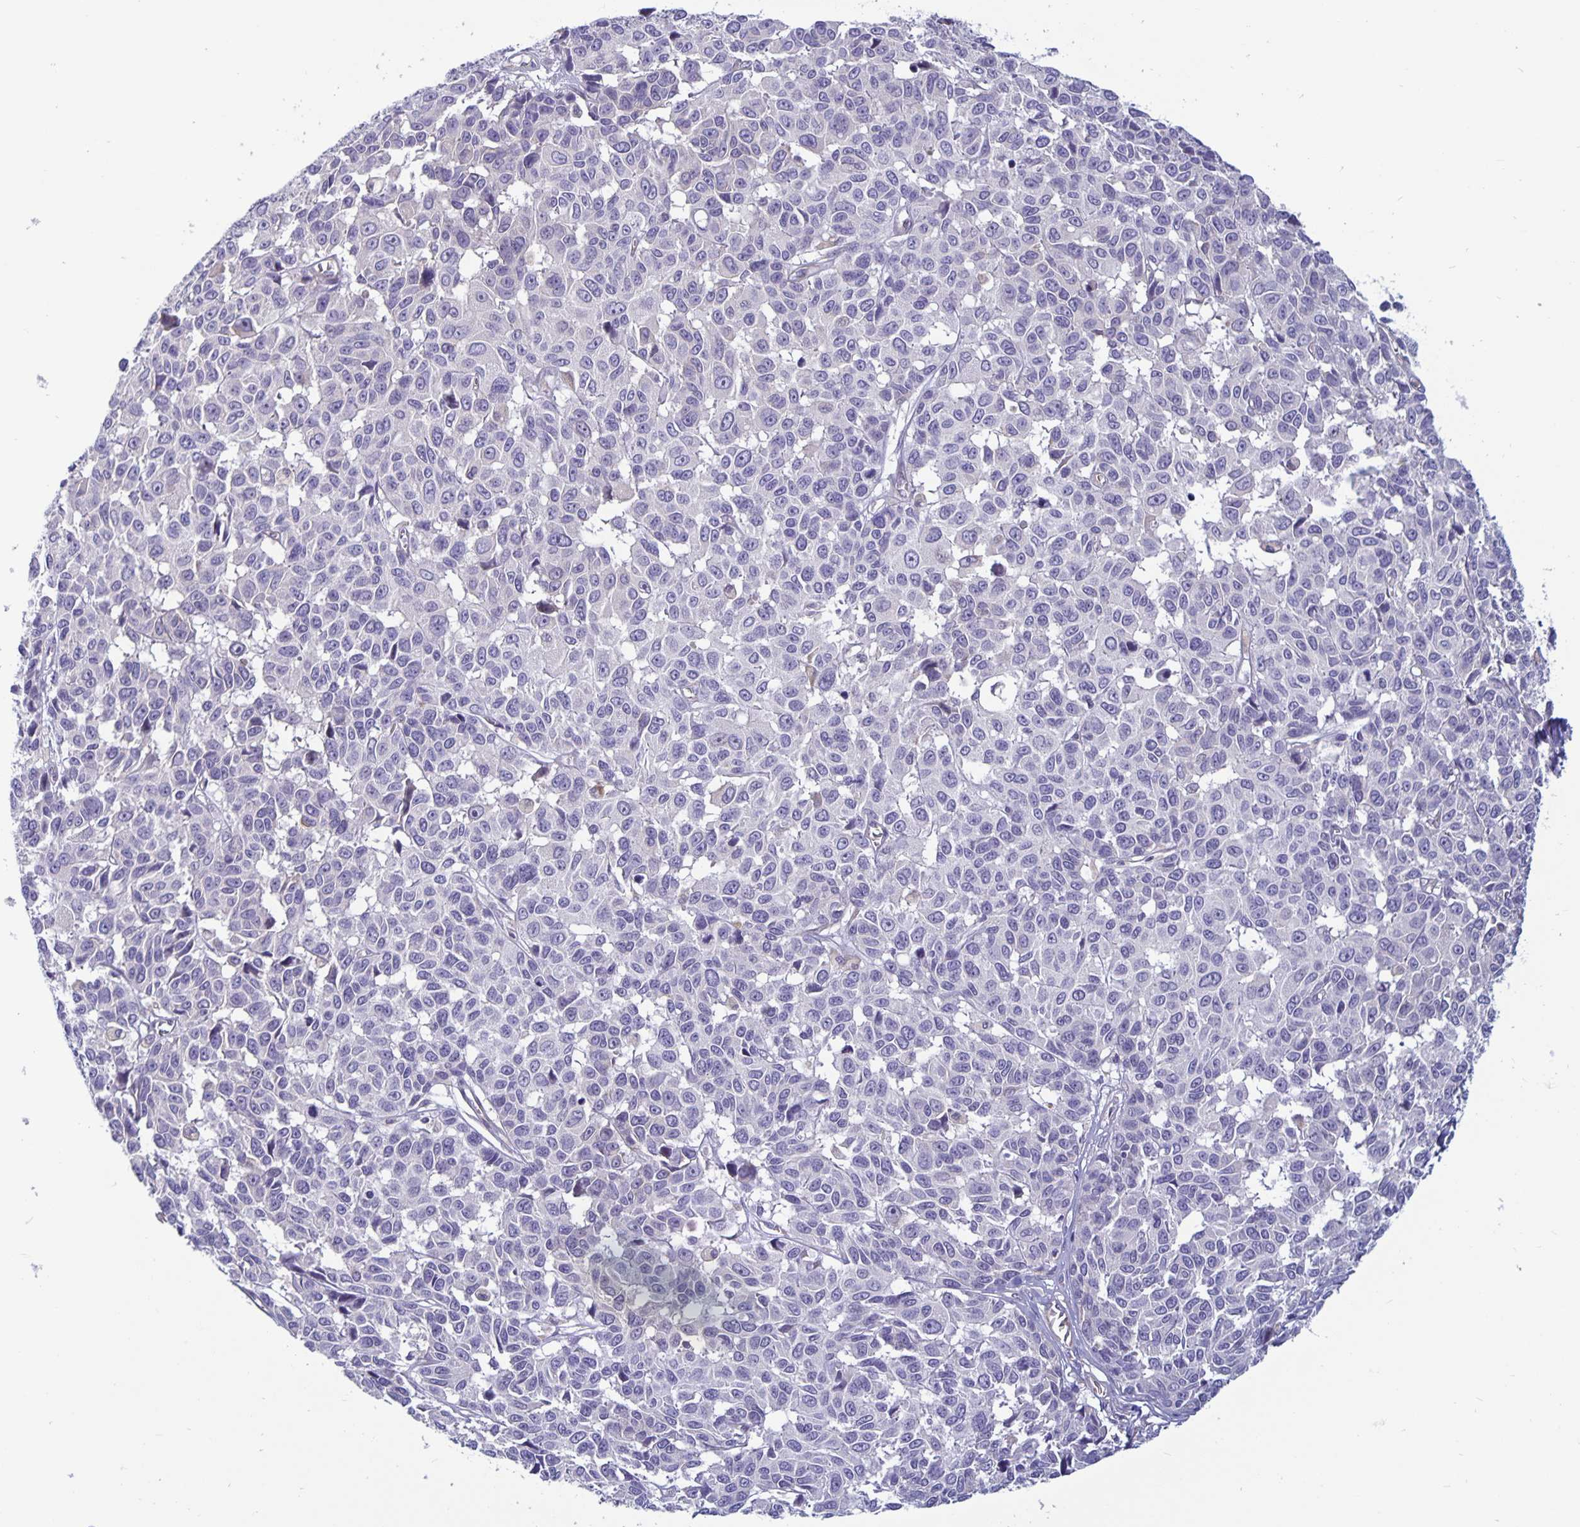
{"staining": {"intensity": "negative", "quantity": "none", "location": "none"}, "tissue": "melanoma", "cell_type": "Tumor cells", "image_type": "cancer", "snomed": [{"axis": "morphology", "description": "Malignant melanoma, NOS"}, {"axis": "topography", "description": "Skin"}], "caption": "High magnification brightfield microscopy of melanoma stained with DAB (3,3'-diaminobenzidine) (brown) and counterstained with hematoxylin (blue): tumor cells show no significant positivity. Brightfield microscopy of IHC stained with DAB (3,3'-diaminobenzidine) (brown) and hematoxylin (blue), captured at high magnification.", "gene": "PLCB3", "patient": {"sex": "female", "age": 66}}